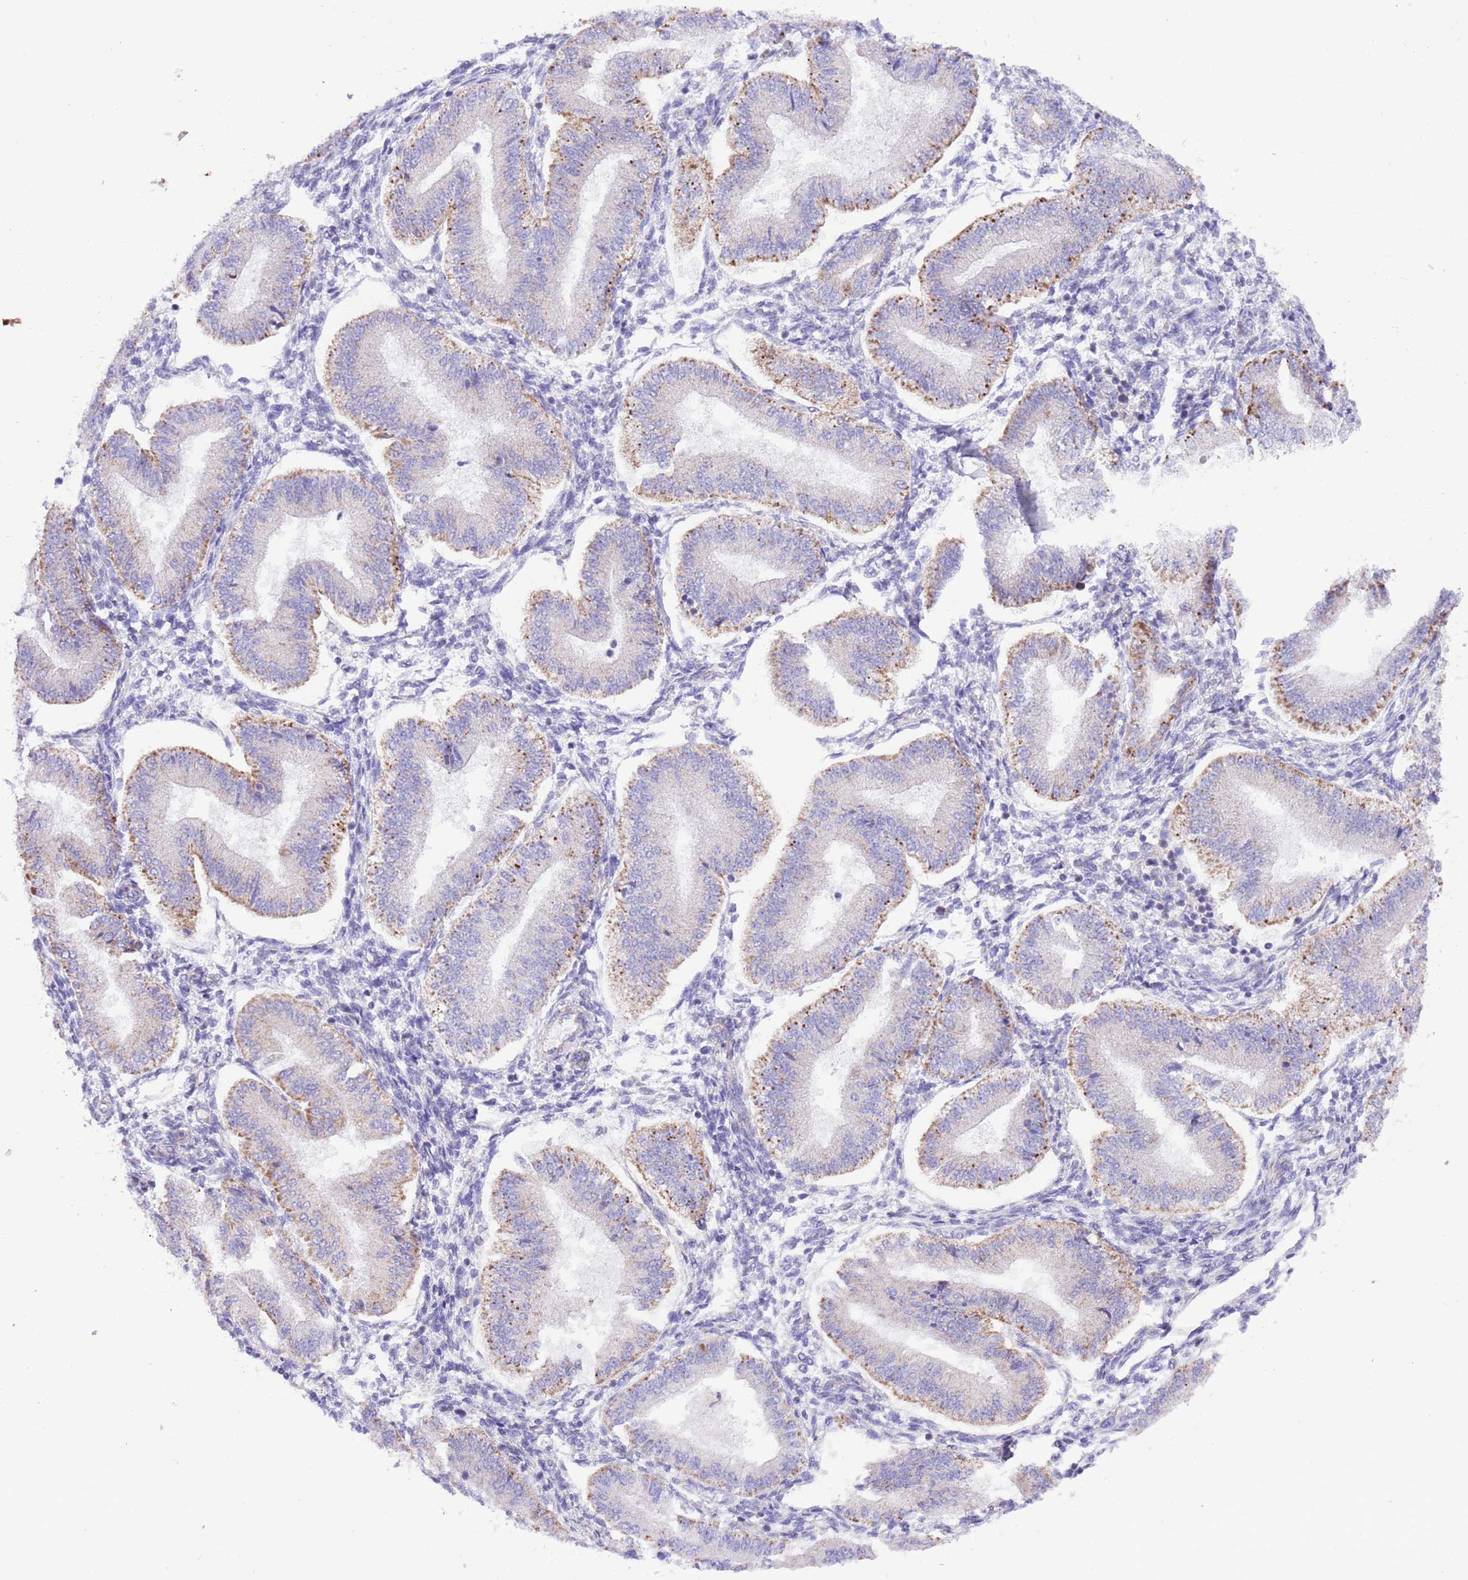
{"staining": {"intensity": "negative", "quantity": "none", "location": "none"}, "tissue": "endometrium", "cell_type": "Cells in endometrial stroma", "image_type": "normal", "snomed": [{"axis": "morphology", "description": "Normal tissue, NOS"}, {"axis": "topography", "description": "Endometrium"}], "caption": "This photomicrograph is of normal endometrium stained with immunohistochemistry to label a protein in brown with the nuclei are counter-stained blue. There is no staining in cells in endometrial stroma. (Stains: DAB (3,3'-diaminobenzidine) immunohistochemistry (IHC) with hematoxylin counter stain, Microscopy: brightfield microscopy at high magnification).", "gene": "SS18L2", "patient": {"sex": "female", "age": 39}}